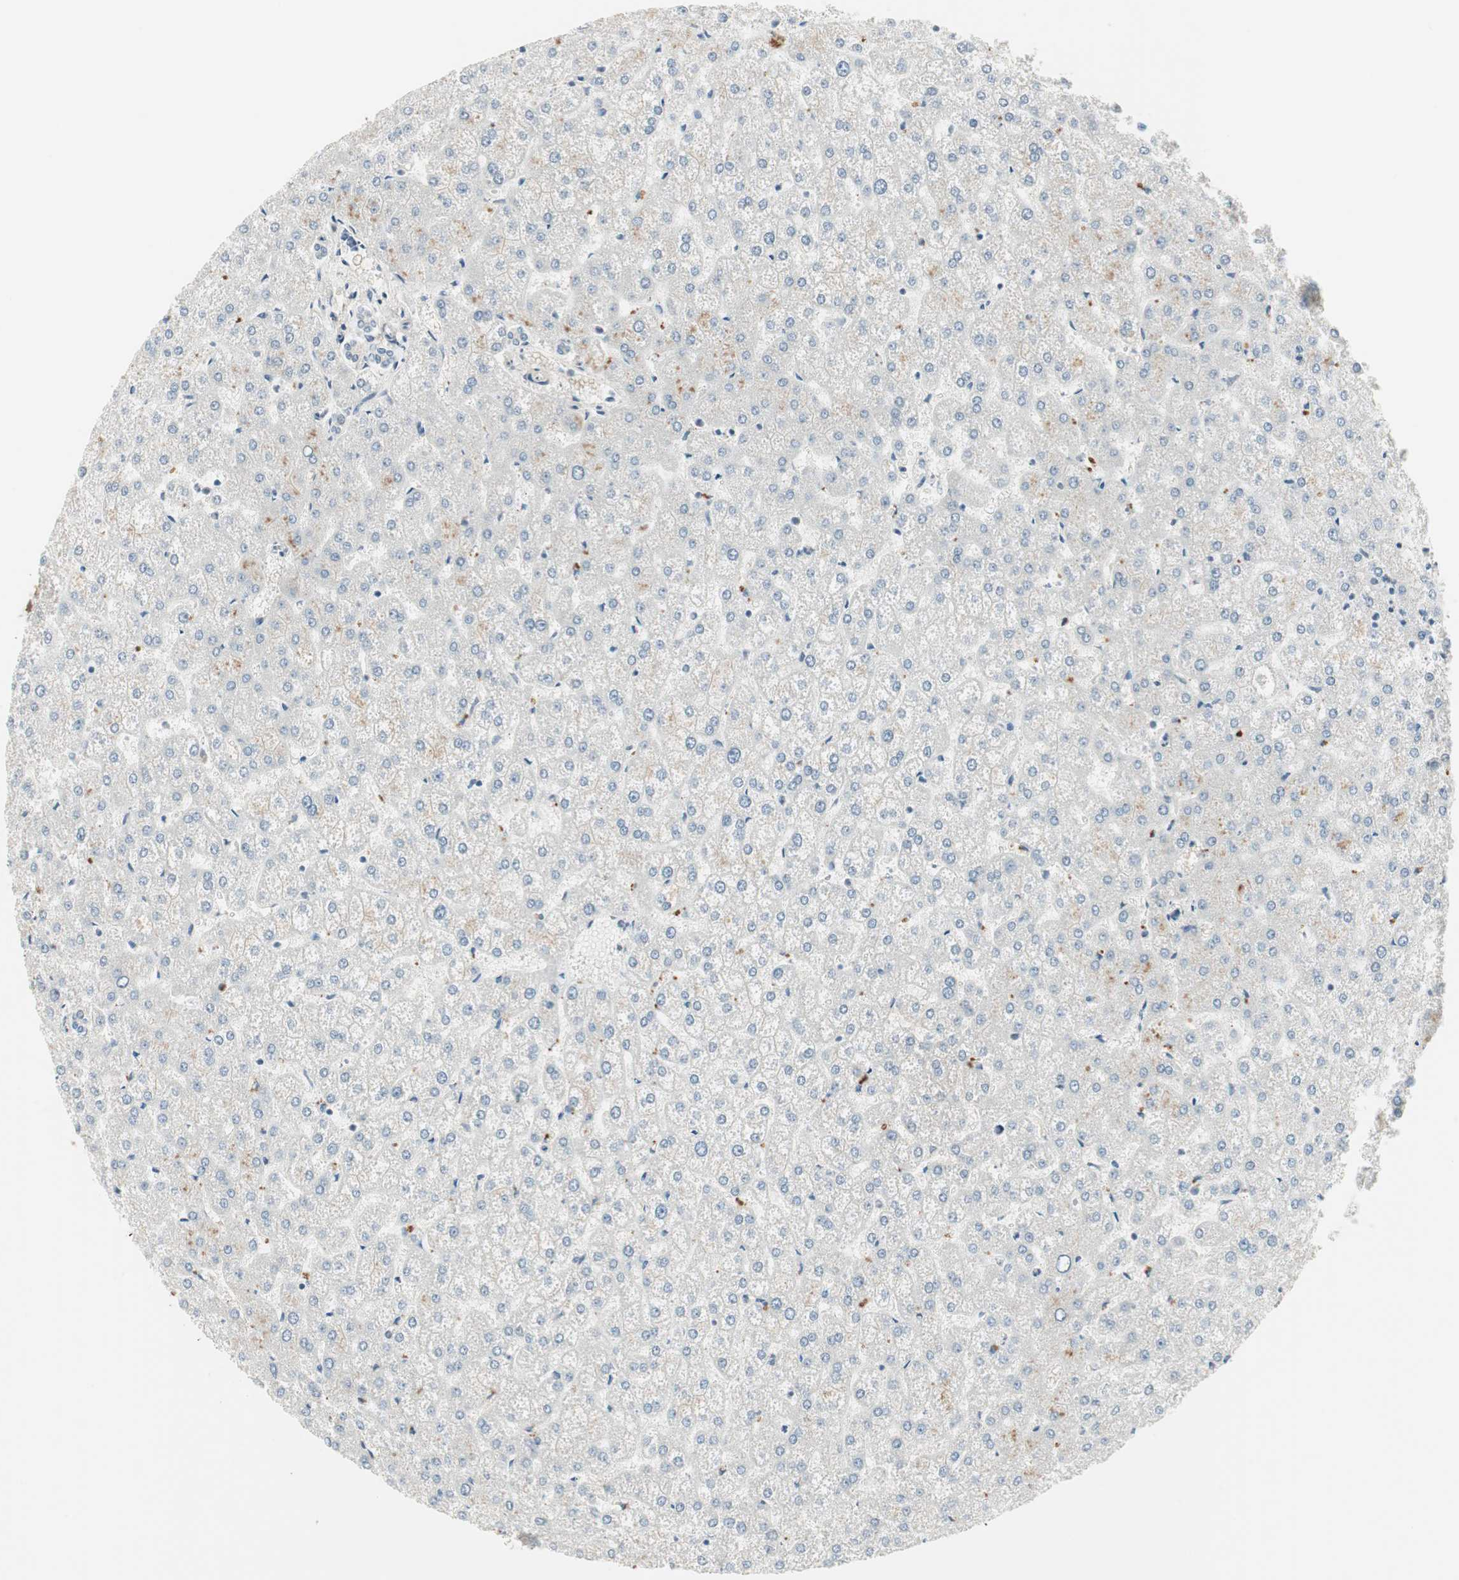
{"staining": {"intensity": "negative", "quantity": "none", "location": "none"}, "tissue": "liver", "cell_type": "Cholangiocytes", "image_type": "normal", "snomed": [{"axis": "morphology", "description": "Normal tissue, NOS"}, {"axis": "topography", "description": "Liver"}], "caption": "Immunohistochemical staining of unremarkable liver demonstrates no significant expression in cholangiocytes.", "gene": "STON1", "patient": {"sex": "female", "age": 32}}